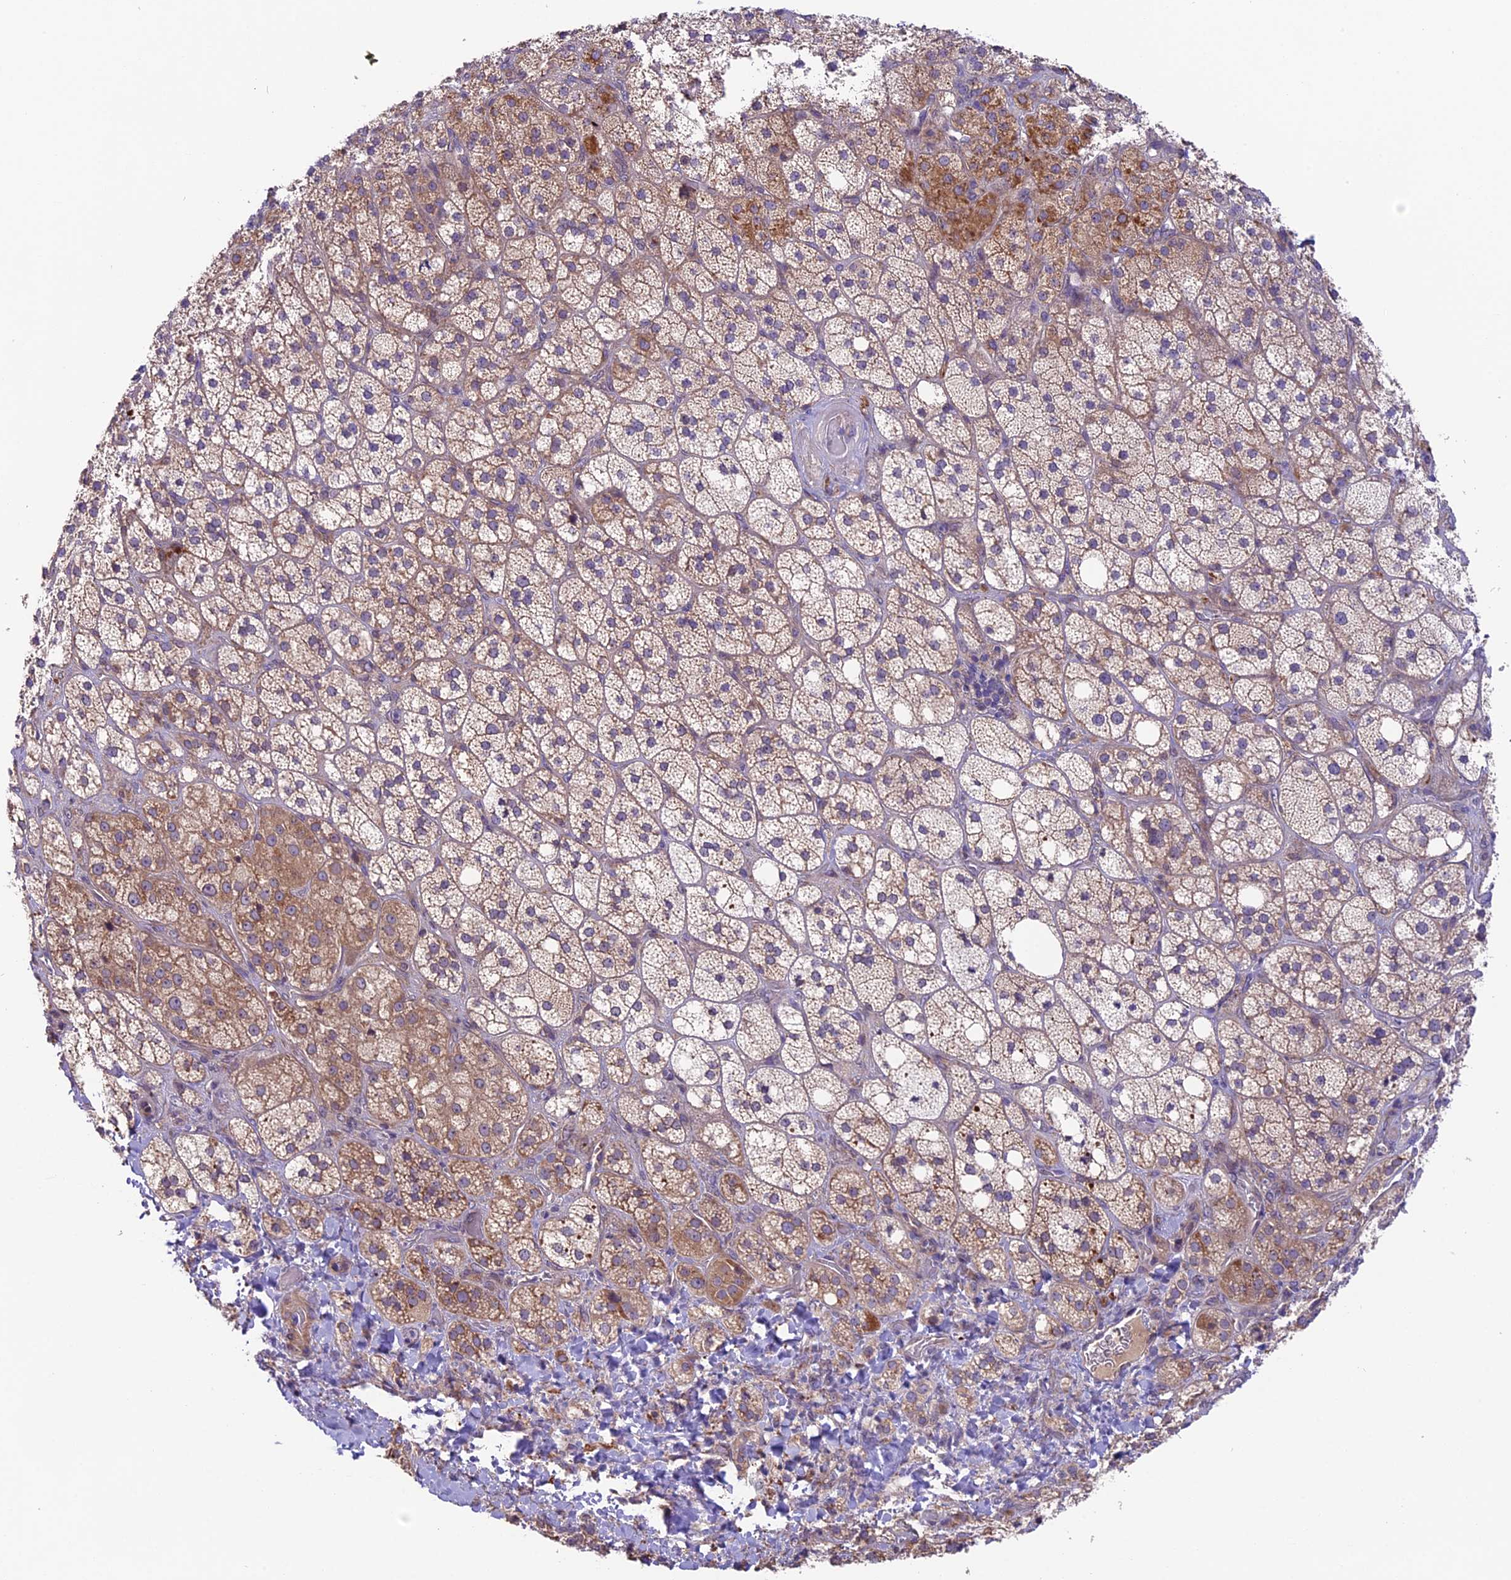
{"staining": {"intensity": "moderate", "quantity": "<25%", "location": "cytoplasmic/membranous"}, "tissue": "adrenal gland", "cell_type": "Glandular cells", "image_type": "normal", "snomed": [{"axis": "morphology", "description": "Normal tissue, NOS"}, {"axis": "topography", "description": "Adrenal gland"}], "caption": "Immunohistochemistry micrograph of normal adrenal gland: human adrenal gland stained using immunohistochemistry (IHC) demonstrates low levels of moderate protein expression localized specifically in the cytoplasmic/membranous of glandular cells, appearing as a cytoplasmic/membranous brown color.", "gene": "COG8", "patient": {"sex": "male", "age": 61}}